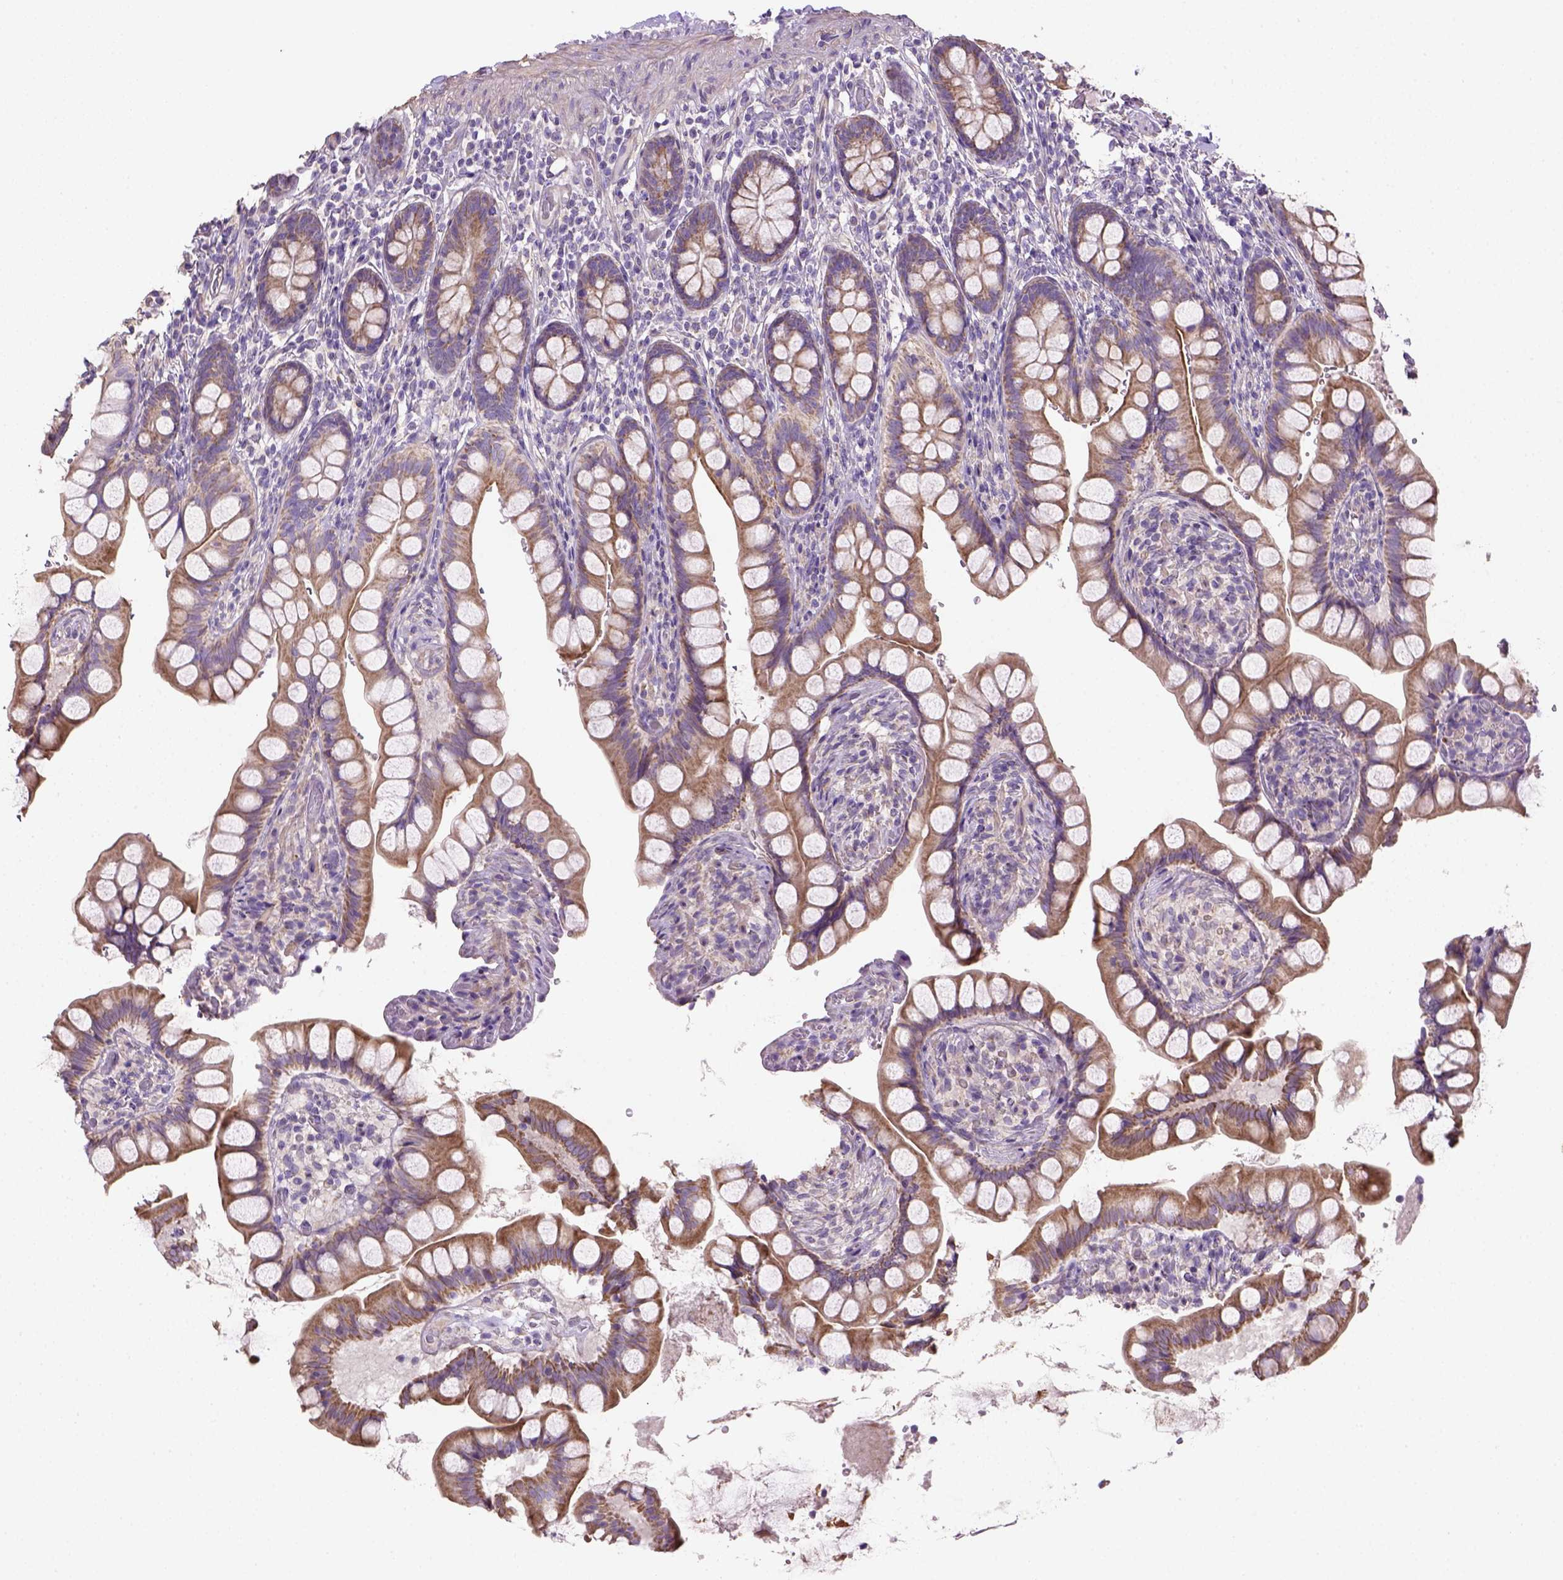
{"staining": {"intensity": "moderate", "quantity": ">75%", "location": "cytoplasmic/membranous"}, "tissue": "small intestine", "cell_type": "Glandular cells", "image_type": "normal", "snomed": [{"axis": "morphology", "description": "Normal tissue, NOS"}, {"axis": "topography", "description": "Small intestine"}], "caption": "Immunohistochemical staining of benign small intestine shows moderate cytoplasmic/membranous protein expression in about >75% of glandular cells. The staining was performed using DAB to visualize the protein expression in brown, while the nuclei were stained in blue with hematoxylin (Magnification: 20x).", "gene": "HTRA1", "patient": {"sex": "male", "age": 70}}